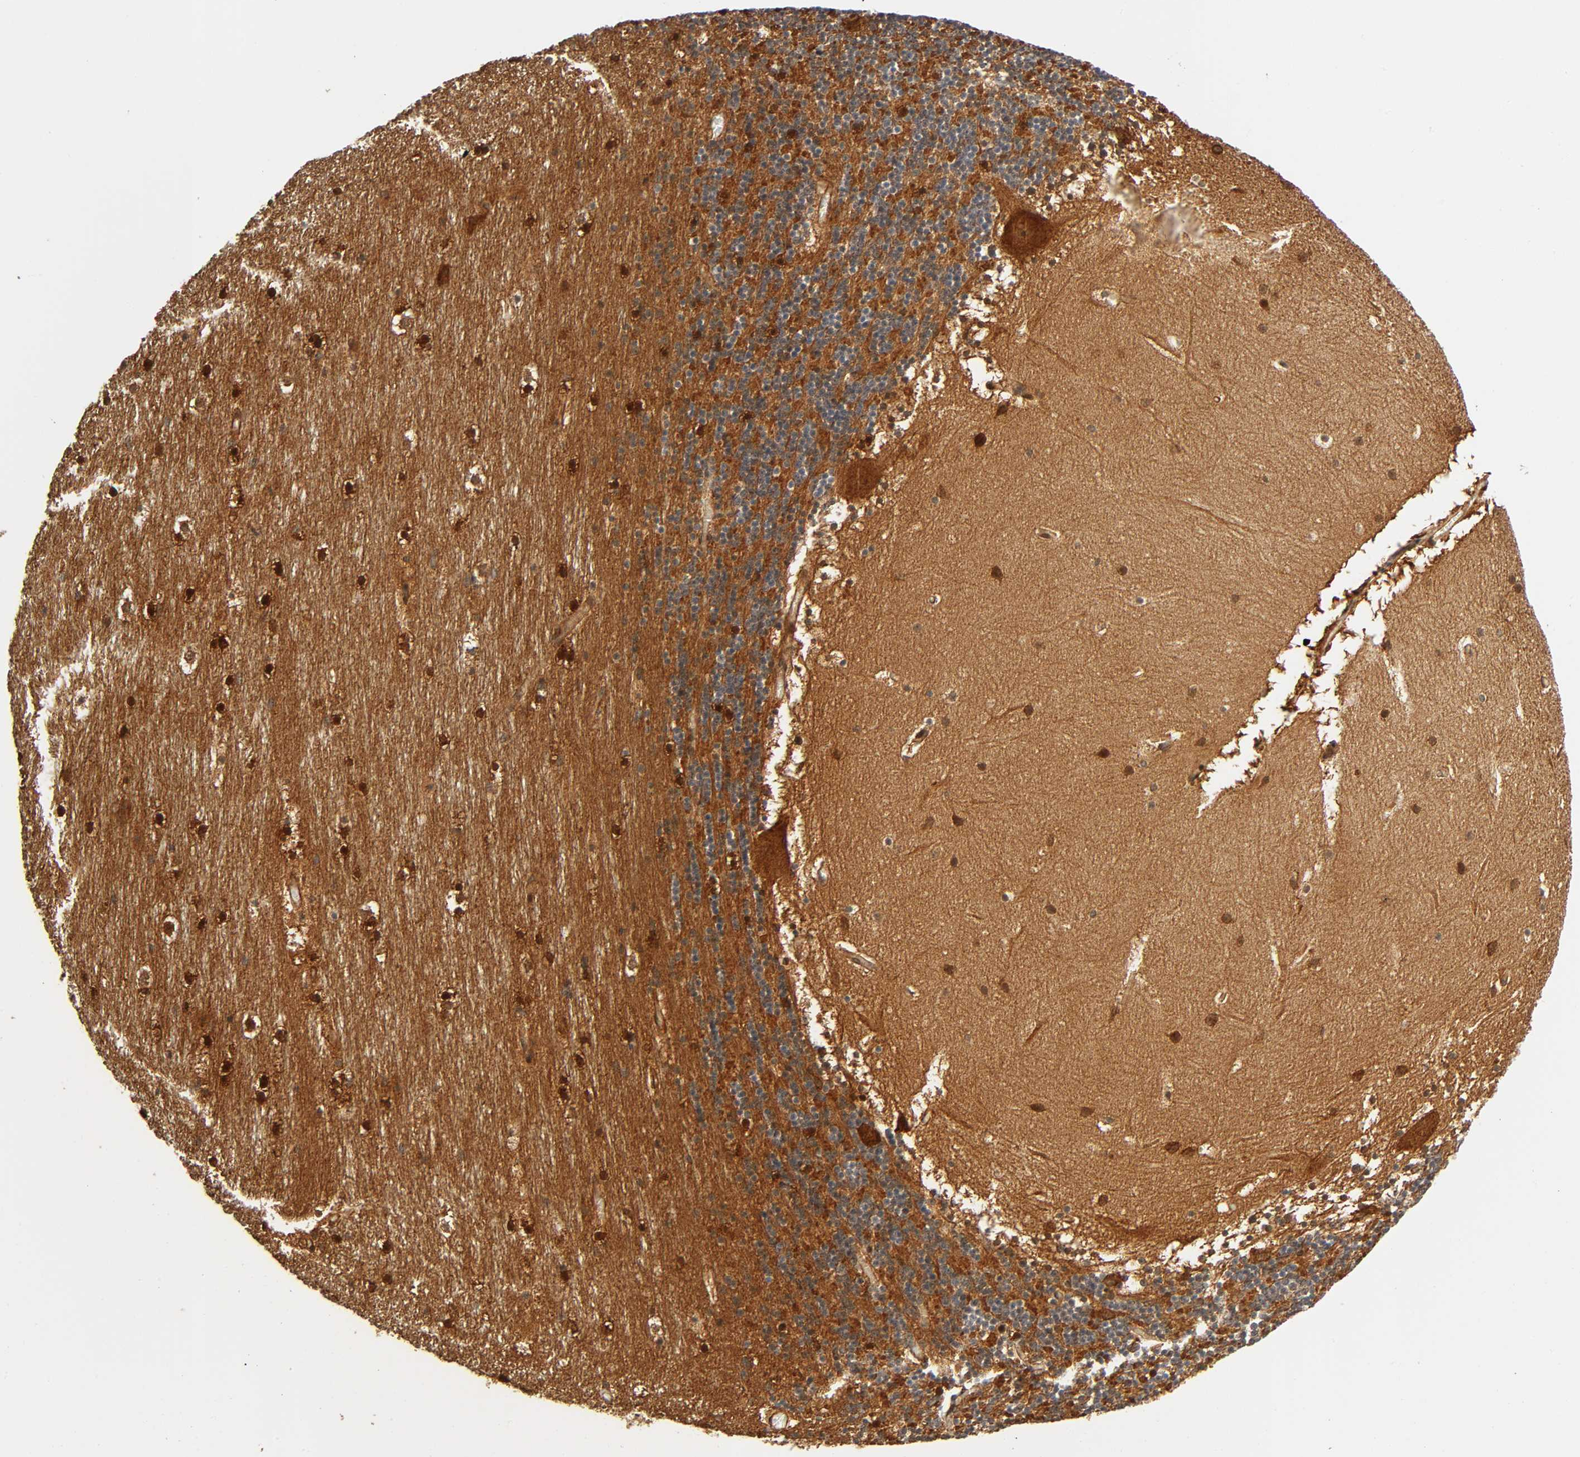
{"staining": {"intensity": "strong", "quantity": ">75%", "location": "cytoplasmic/membranous"}, "tissue": "cerebellum", "cell_type": "Cells in granular layer", "image_type": "normal", "snomed": [{"axis": "morphology", "description": "Normal tissue, NOS"}, {"axis": "topography", "description": "Cerebellum"}], "caption": "DAB (3,3'-diaminobenzidine) immunohistochemical staining of unremarkable human cerebellum exhibits strong cytoplasmic/membranous protein expression in about >75% of cells in granular layer. Using DAB (brown) and hematoxylin (blue) stains, captured at high magnification using brightfield microscopy.", "gene": "IQCJ", "patient": {"sex": "male", "age": 45}}